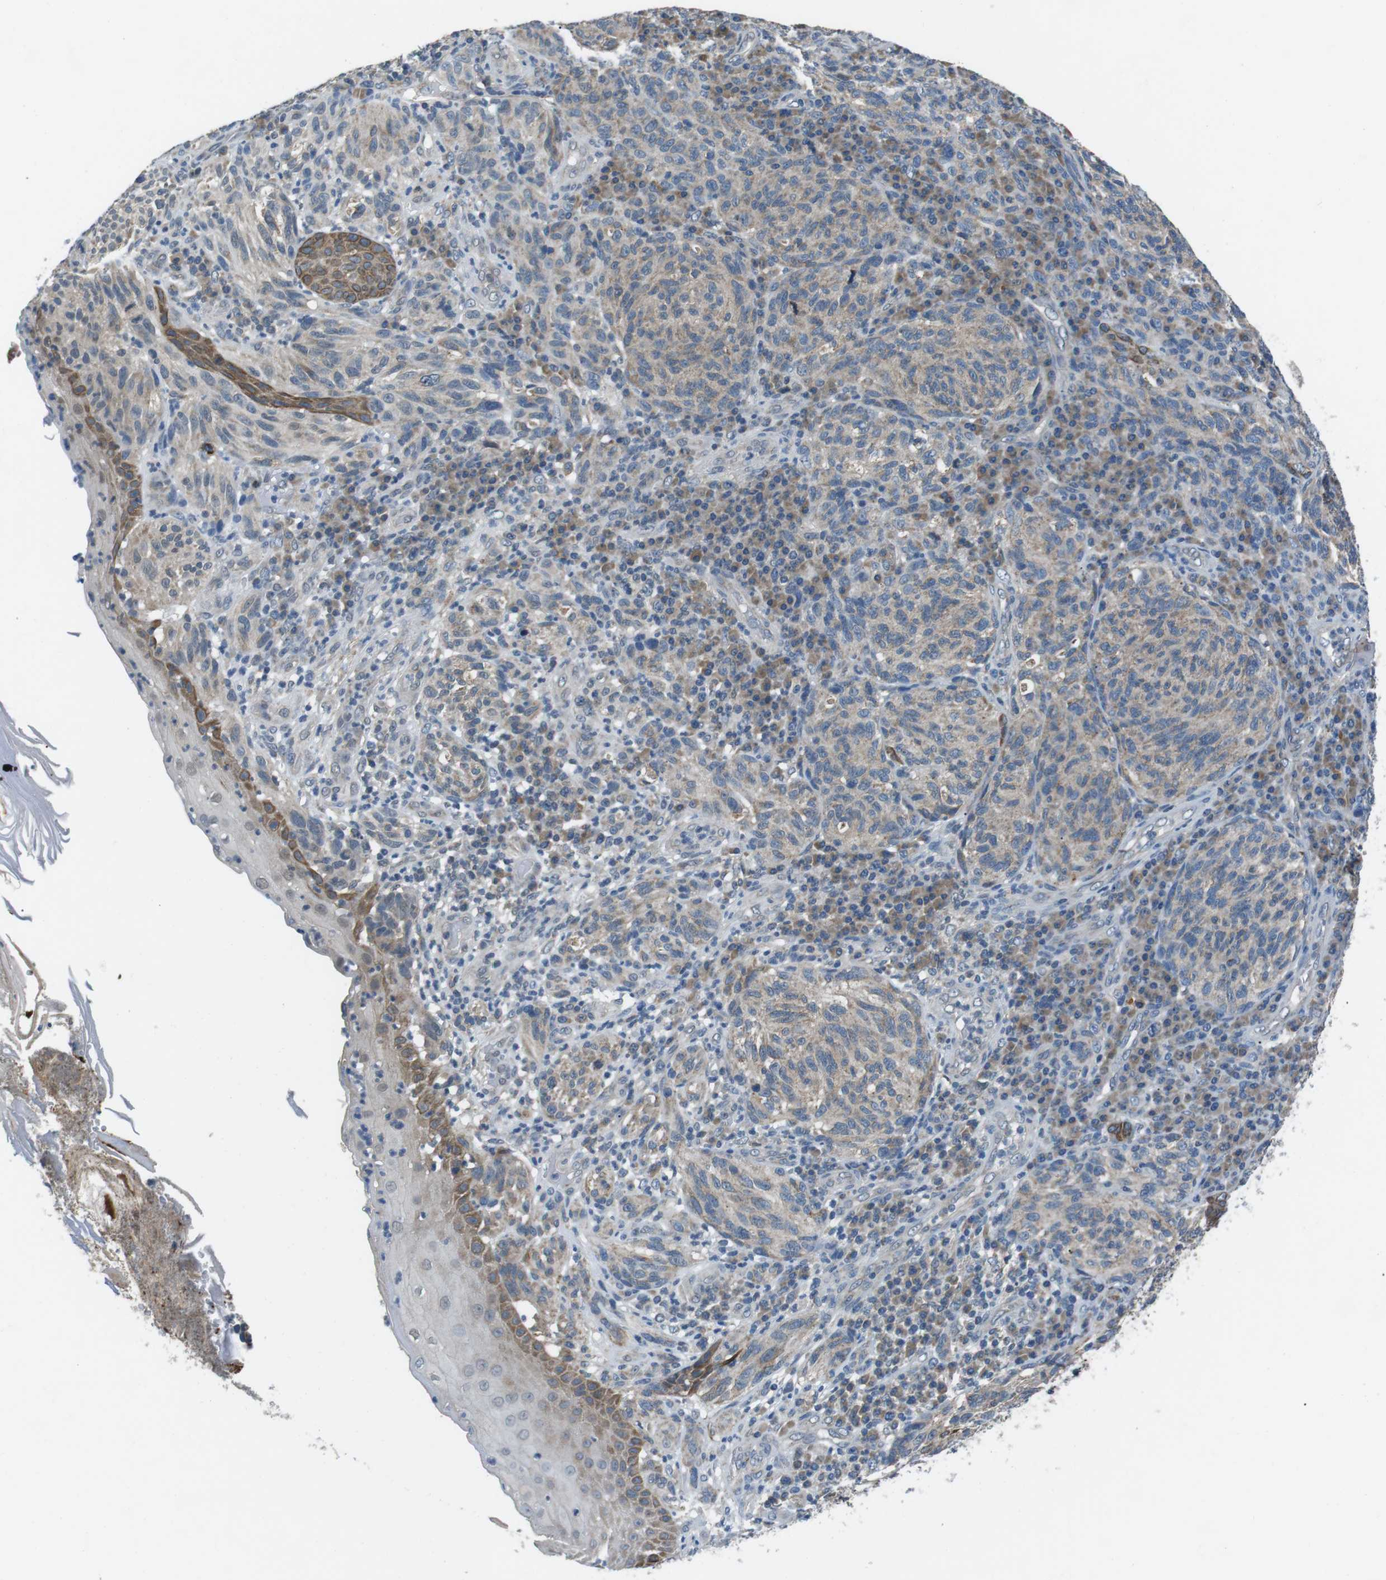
{"staining": {"intensity": "weak", "quantity": "25%-75%", "location": "cytoplasmic/membranous"}, "tissue": "melanoma", "cell_type": "Tumor cells", "image_type": "cancer", "snomed": [{"axis": "morphology", "description": "Malignant melanoma, NOS"}, {"axis": "topography", "description": "Skin"}], "caption": "Protein analysis of malignant melanoma tissue exhibits weak cytoplasmic/membranous positivity in about 25%-75% of tumor cells.", "gene": "FAM3B", "patient": {"sex": "female", "age": 73}}